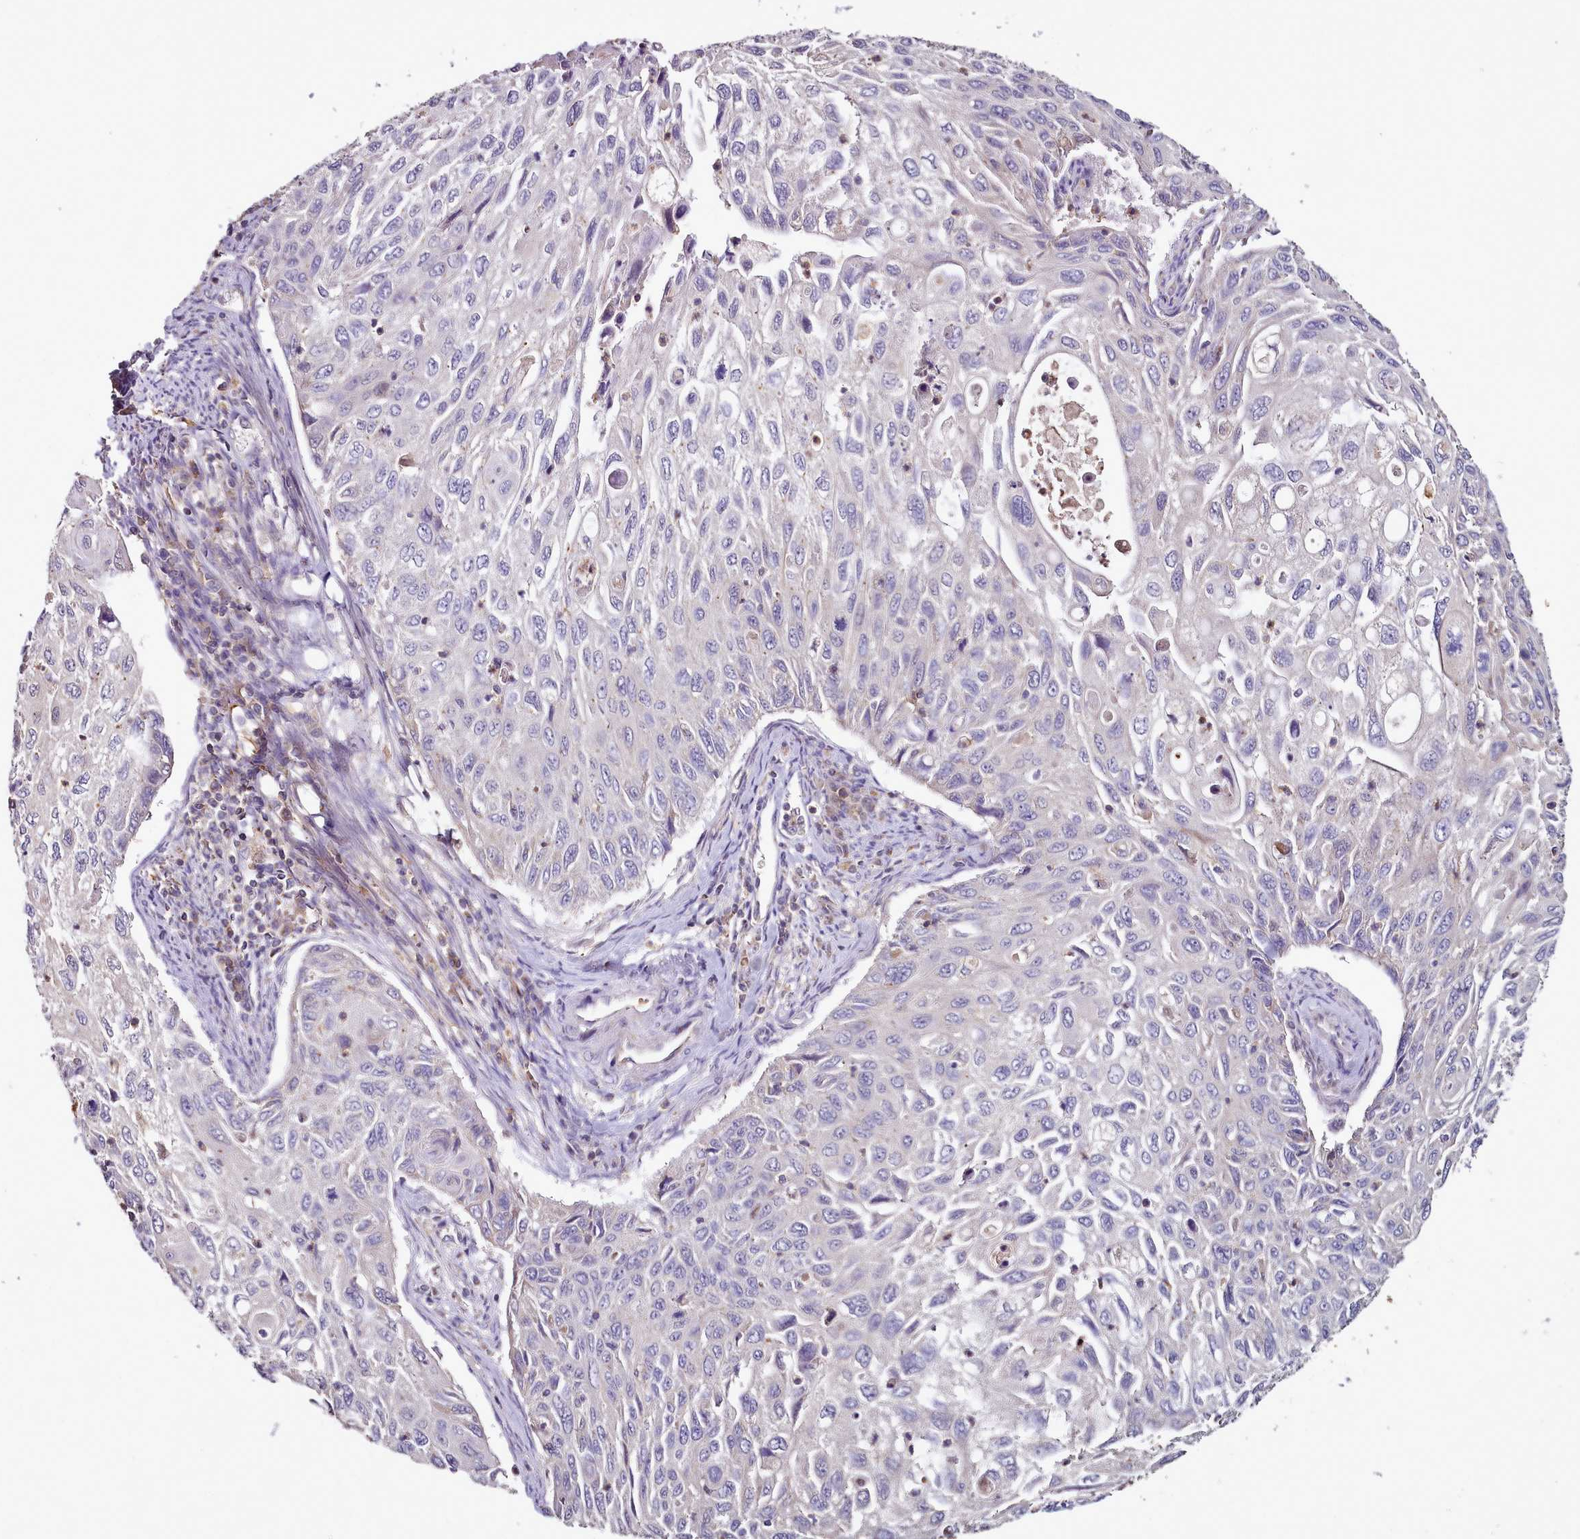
{"staining": {"intensity": "negative", "quantity": "none", "location": "none"}, "tissue": "cervical cancer", "cell_type": "Tumor cells", "image_type": "cancer", "snomed": [{"axis": "morphology", "description": "Squamous cell carcinoma, NOS"}, {"axis": "topography", "description": "Cervix"}], "caption": "The photomicrograph reveals no significant expression in tumor cells of squamous cell carcinoma (cervical).", "gene": "ACSS1", "patient": {"sex": "female", "age": 70}}